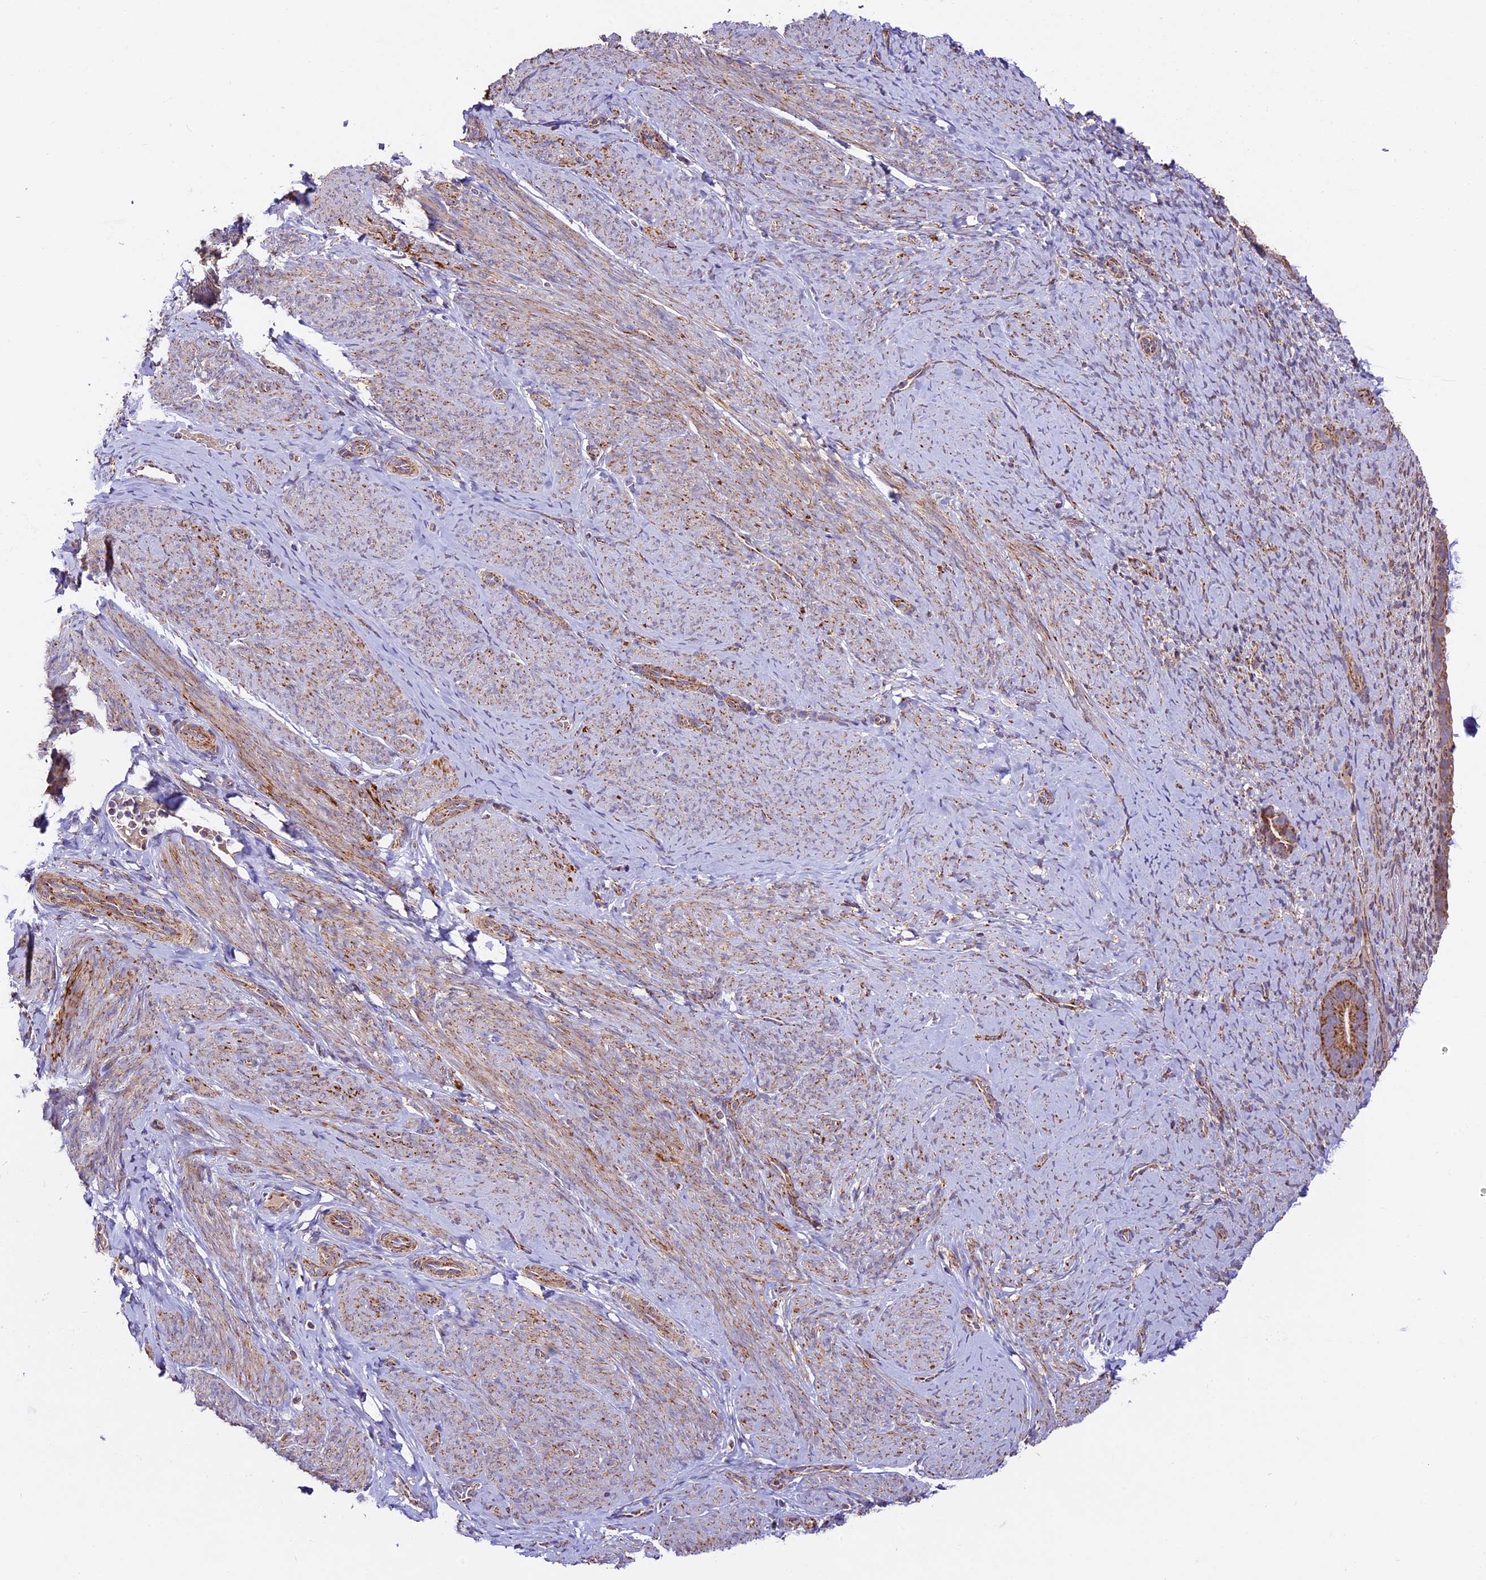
{"staining": {"intensity": "weak", "quantity": "25%-75%", "location": "cytoplasmic/membranous"}, "tissue": "endometrium", "cell_type": "Cells in endometrial stroma", "image_type": "normal", "snomed": [{"axis": "morphology", "description": "Normal tissue, NOS"}, {"axis": "topography", "description": "Endometrium"}], "caption": "Cells in endometrial stroma exhibit weak cytoplasmic/membranous positivity in about 25%-75% of cells in normal endometrium.", "gene": "NDUFA8", "patient": {"sex": "female", "age": 65}}